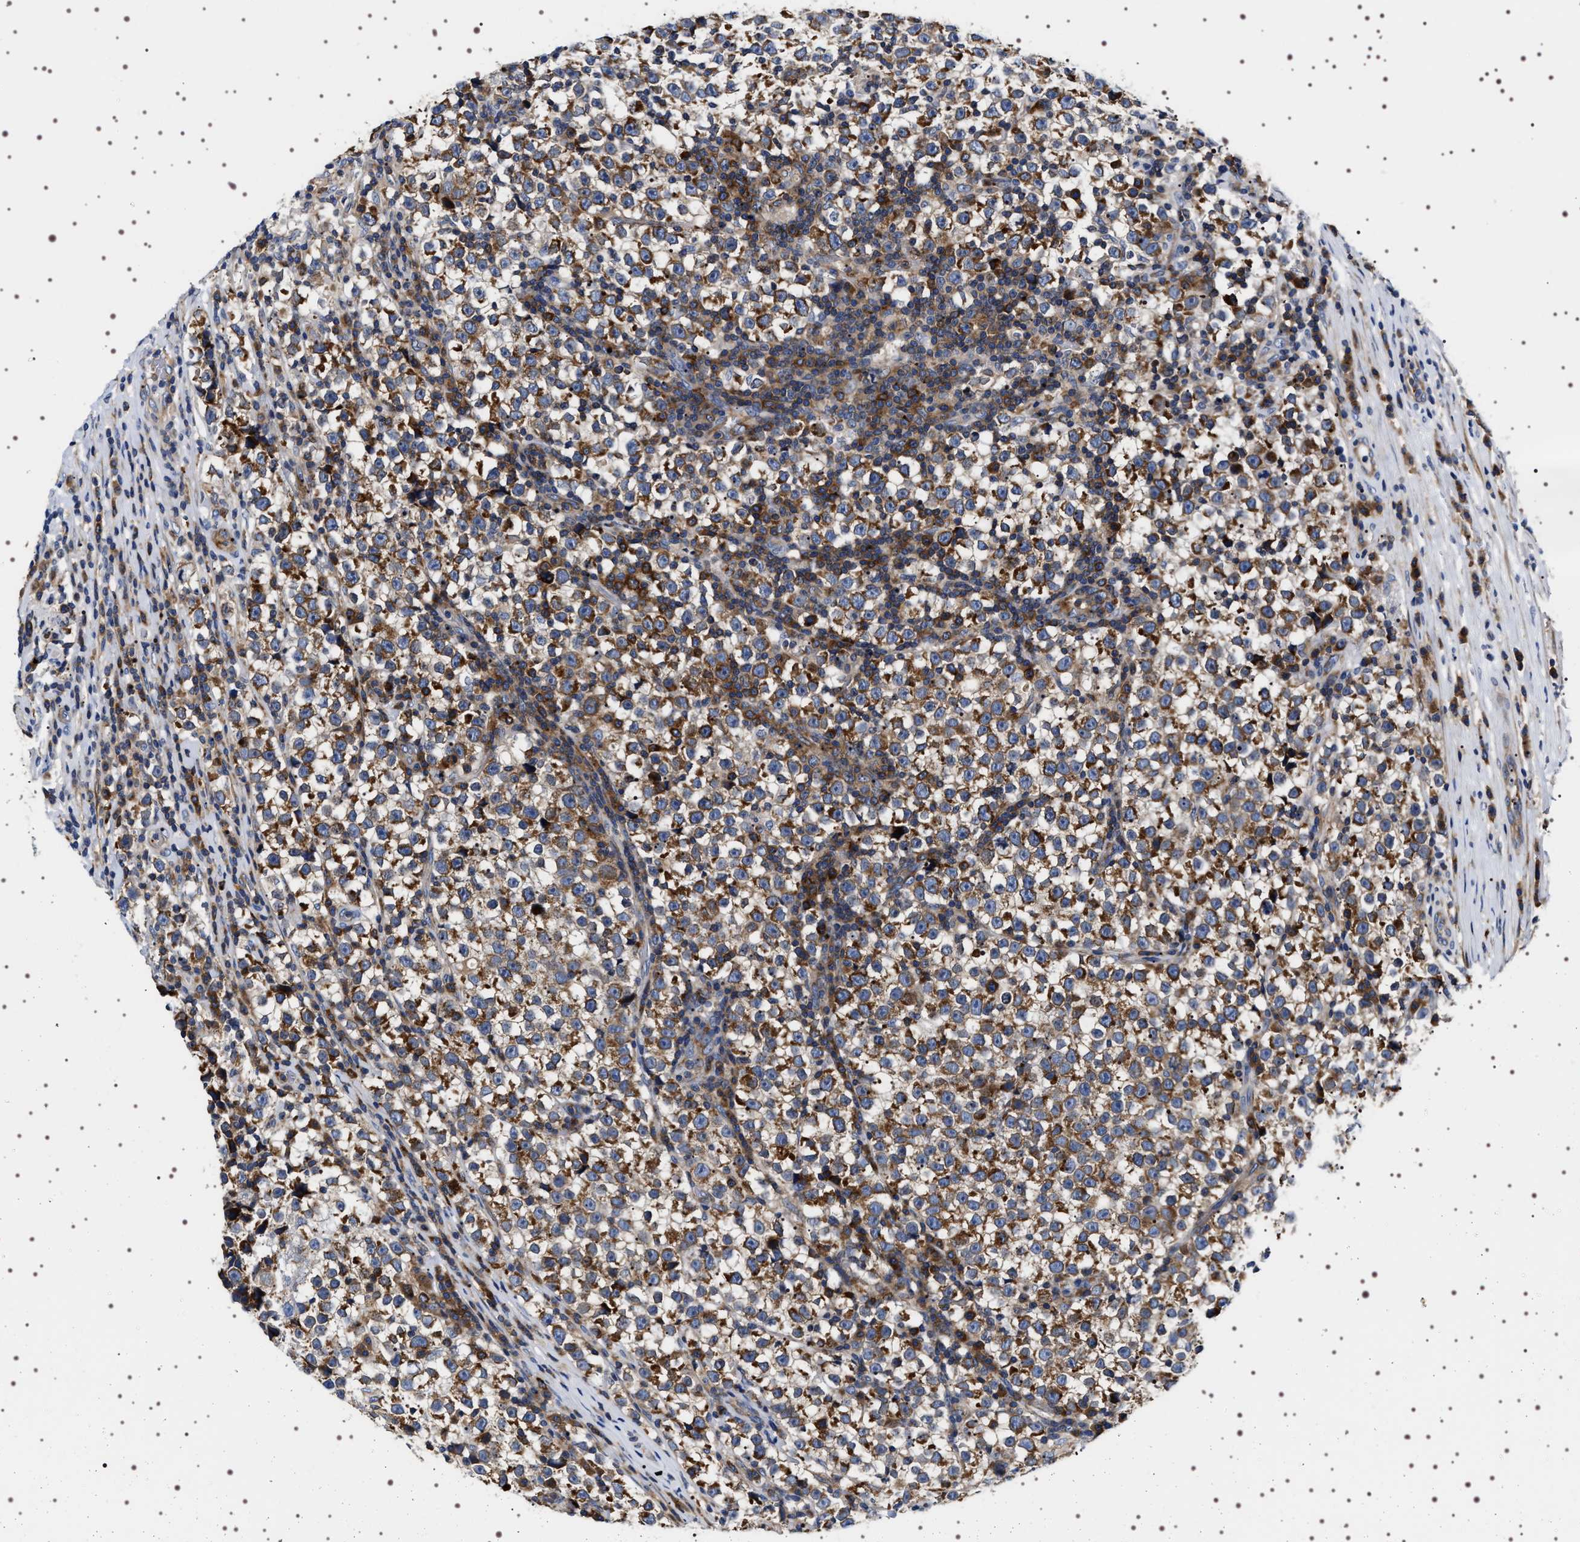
{"staining": {"intensity": "moderate", "quantity": ">75%", "location": "cytoplasmic/membranous"}, "tissue": "testis cancer", "cell_type": "Tumor cells", "image_type": "cancer", "snomed": [{"axis": "morphology", "description": "Normal tissue, NOS"}, {"axis": "morphology", "description": "Seminoma, NOS"}, {"axis": "topography", "description": "Testis"}], "caption": "Human testis seminoma stained with a protein marker exhibits moderate staining in tumor cells.", "gene": "SQLE", "patient": {"sex": "male", "age": 43}}